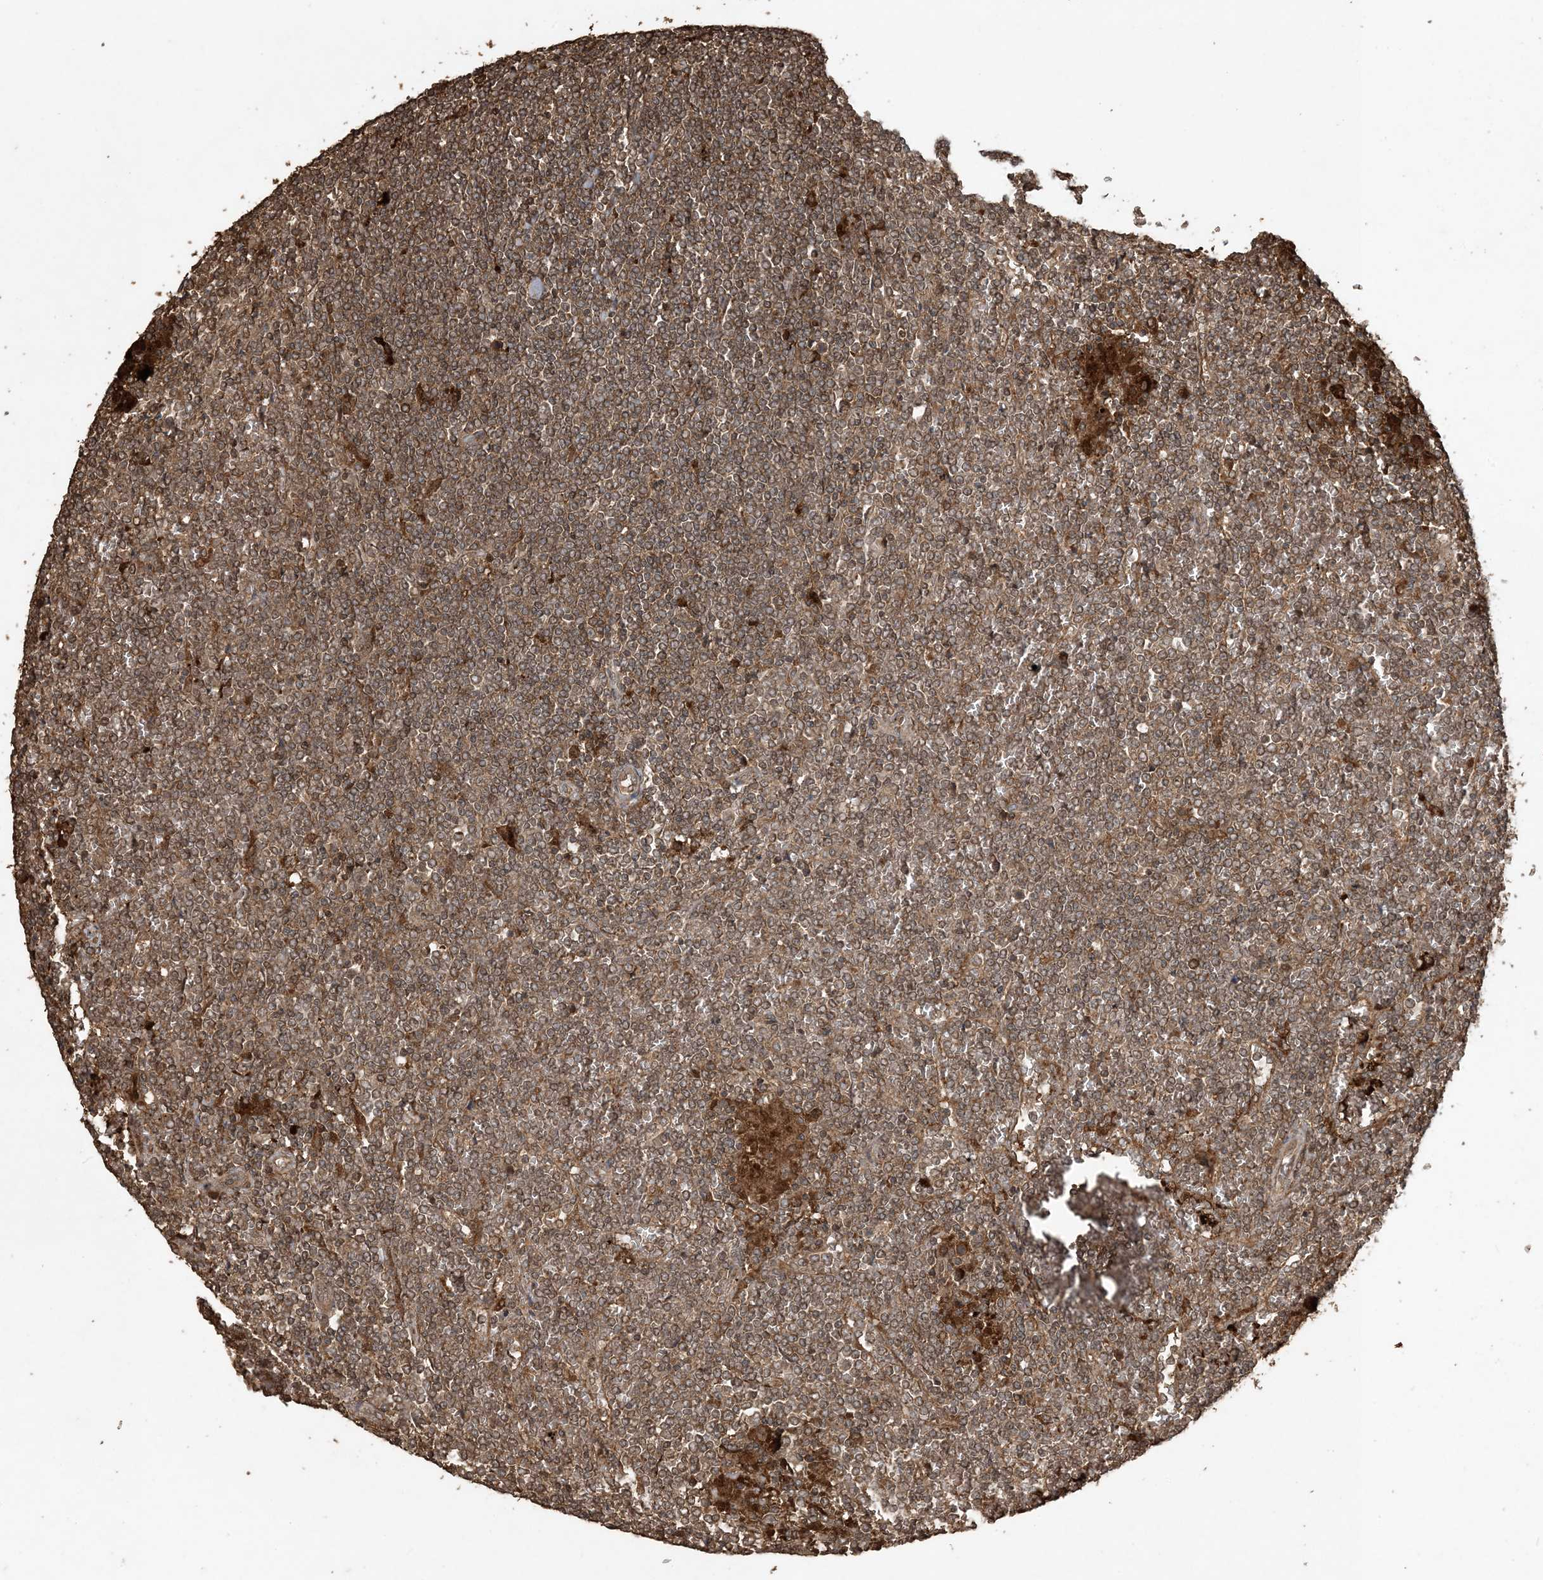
{"staining": {"intensity": "moderate", "quantity": ">75%", "location": "cytoplasmic/membranous"}, "tissue": "lymphoma", "cell_type": "Tumor cells", "image_type": "cancer", "snomed": [{"axis": "morphology", "description": "Malignant lymphoma, non-Hodgkin's type, Low grade"}, {"axis": "topography", "description": "Spleen"}], "caption": "IHC (DAB (3,3'-diaminobenzidine)) staining of malignant lymphoma, non-Hodgkin's type (low-grade) shows moderate cytoplasmic/membranous protein expression in about >75% of tumor cells.", "gene": "EFCAB8", "patient": {"sex": "female", "age": 19}}